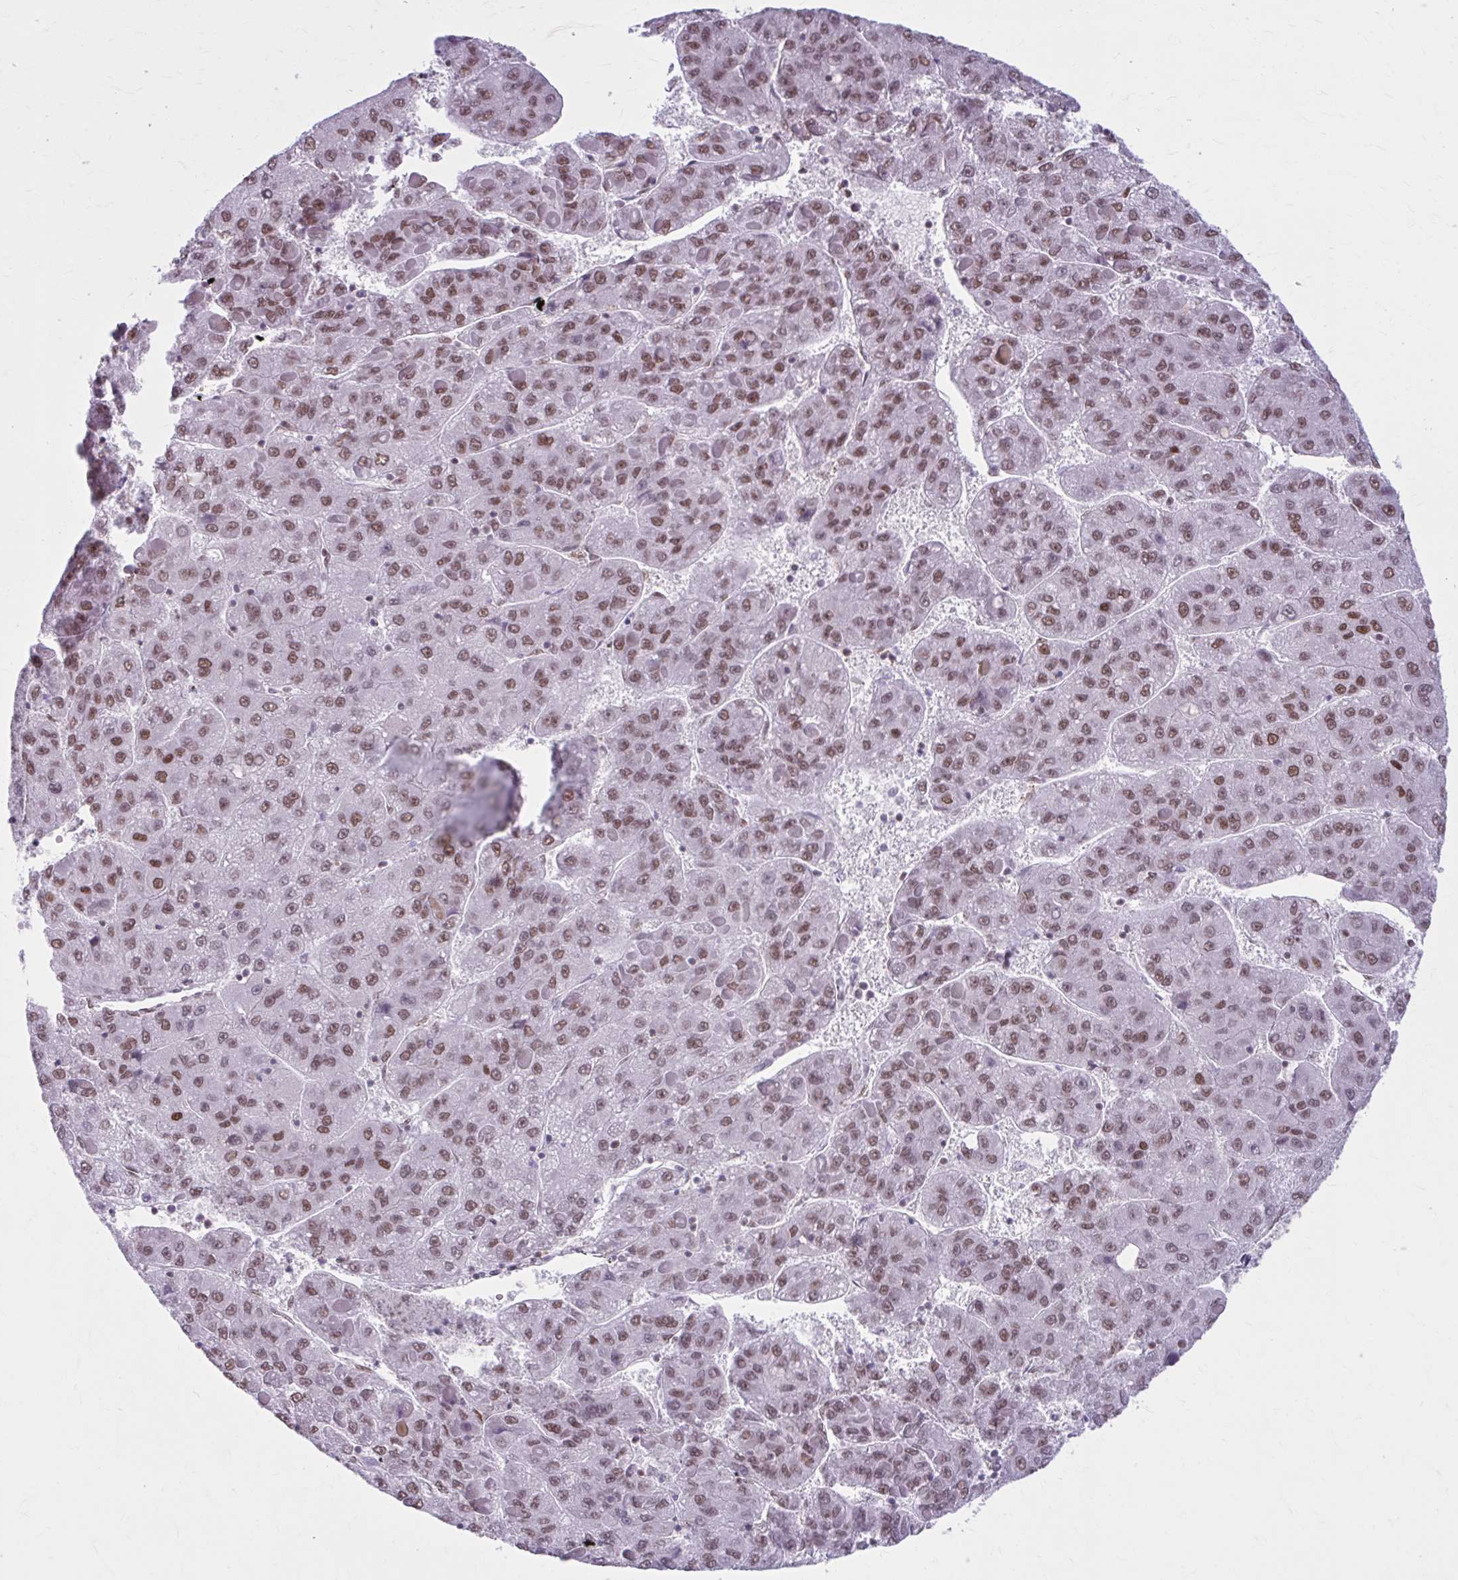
{"staining": {"intensity": "moderate", "quantity": ">75%", "location": "nuclear"}, "tissue": "liver cancer", "cell_type": "Tumor cells", "image_type": "cancer", "snomed": [{"axis": "morphology", "description": "Carcinoma, Hepatocellular, NOS"}, {"axis": "topography", "description": "Liver"}], "caption": "A histopathology image of human liver cancer (hepatocellular carcinoma) stained for a protein shows moderate nuclear brown staining in tumor cells. (DAB (3,3'-diaminobenzidine) IHC with brightfield microscopy, high magnification).", "gene": "PABIR1", "patient": {"sex": "female", "age": 82}}